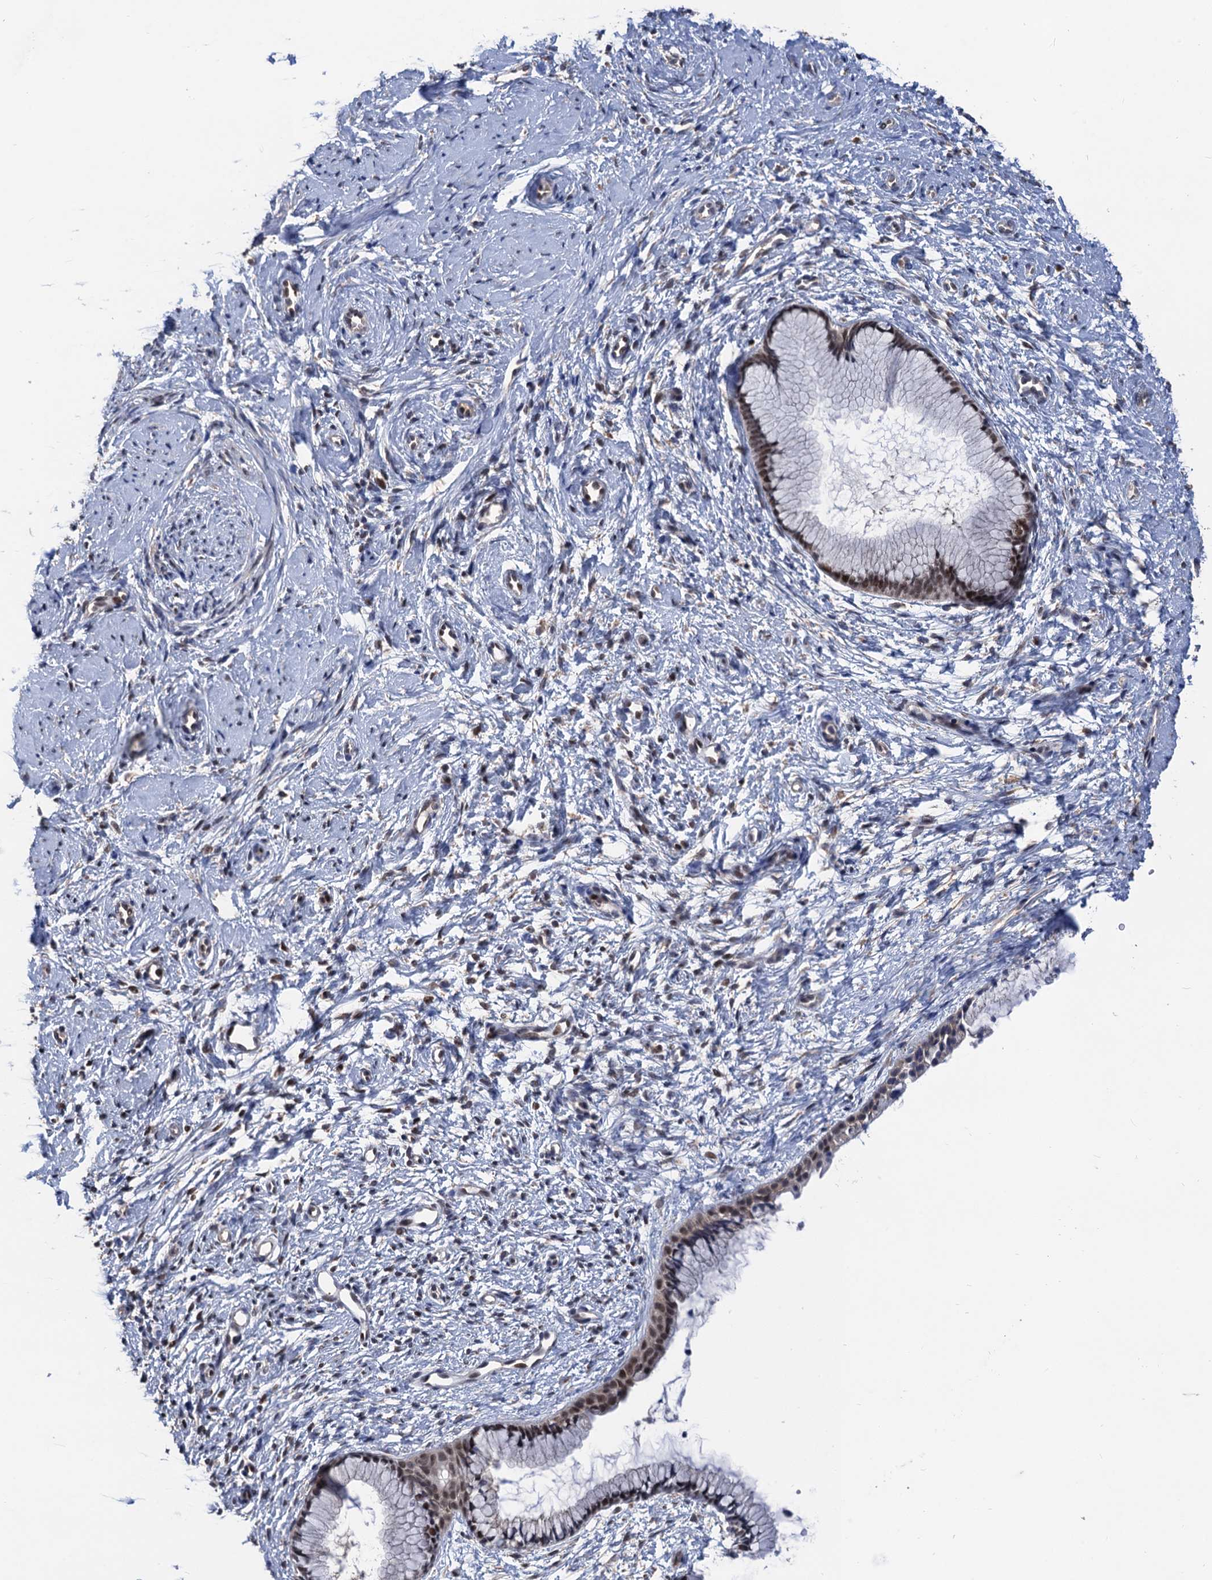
{"staining": {"intensity": "moderate", "quantity": ">75%", "location": "nuclear"}, "tissue": "cervix", "cell_type": "Glandular cells", "image_type": "normal", "snomed": [{"axis": "morphology", "description": "Normal tissue, NOS"}, {"axis": "topography", "description": "Cervix"}], "caption": "Brown immunohistochemical staining in benign cervix demonstrates moderate nuclear expression in about >75% of glandular cells.", "gene": "TSEN34", "patient": {"sex": "female", "age": 57}}